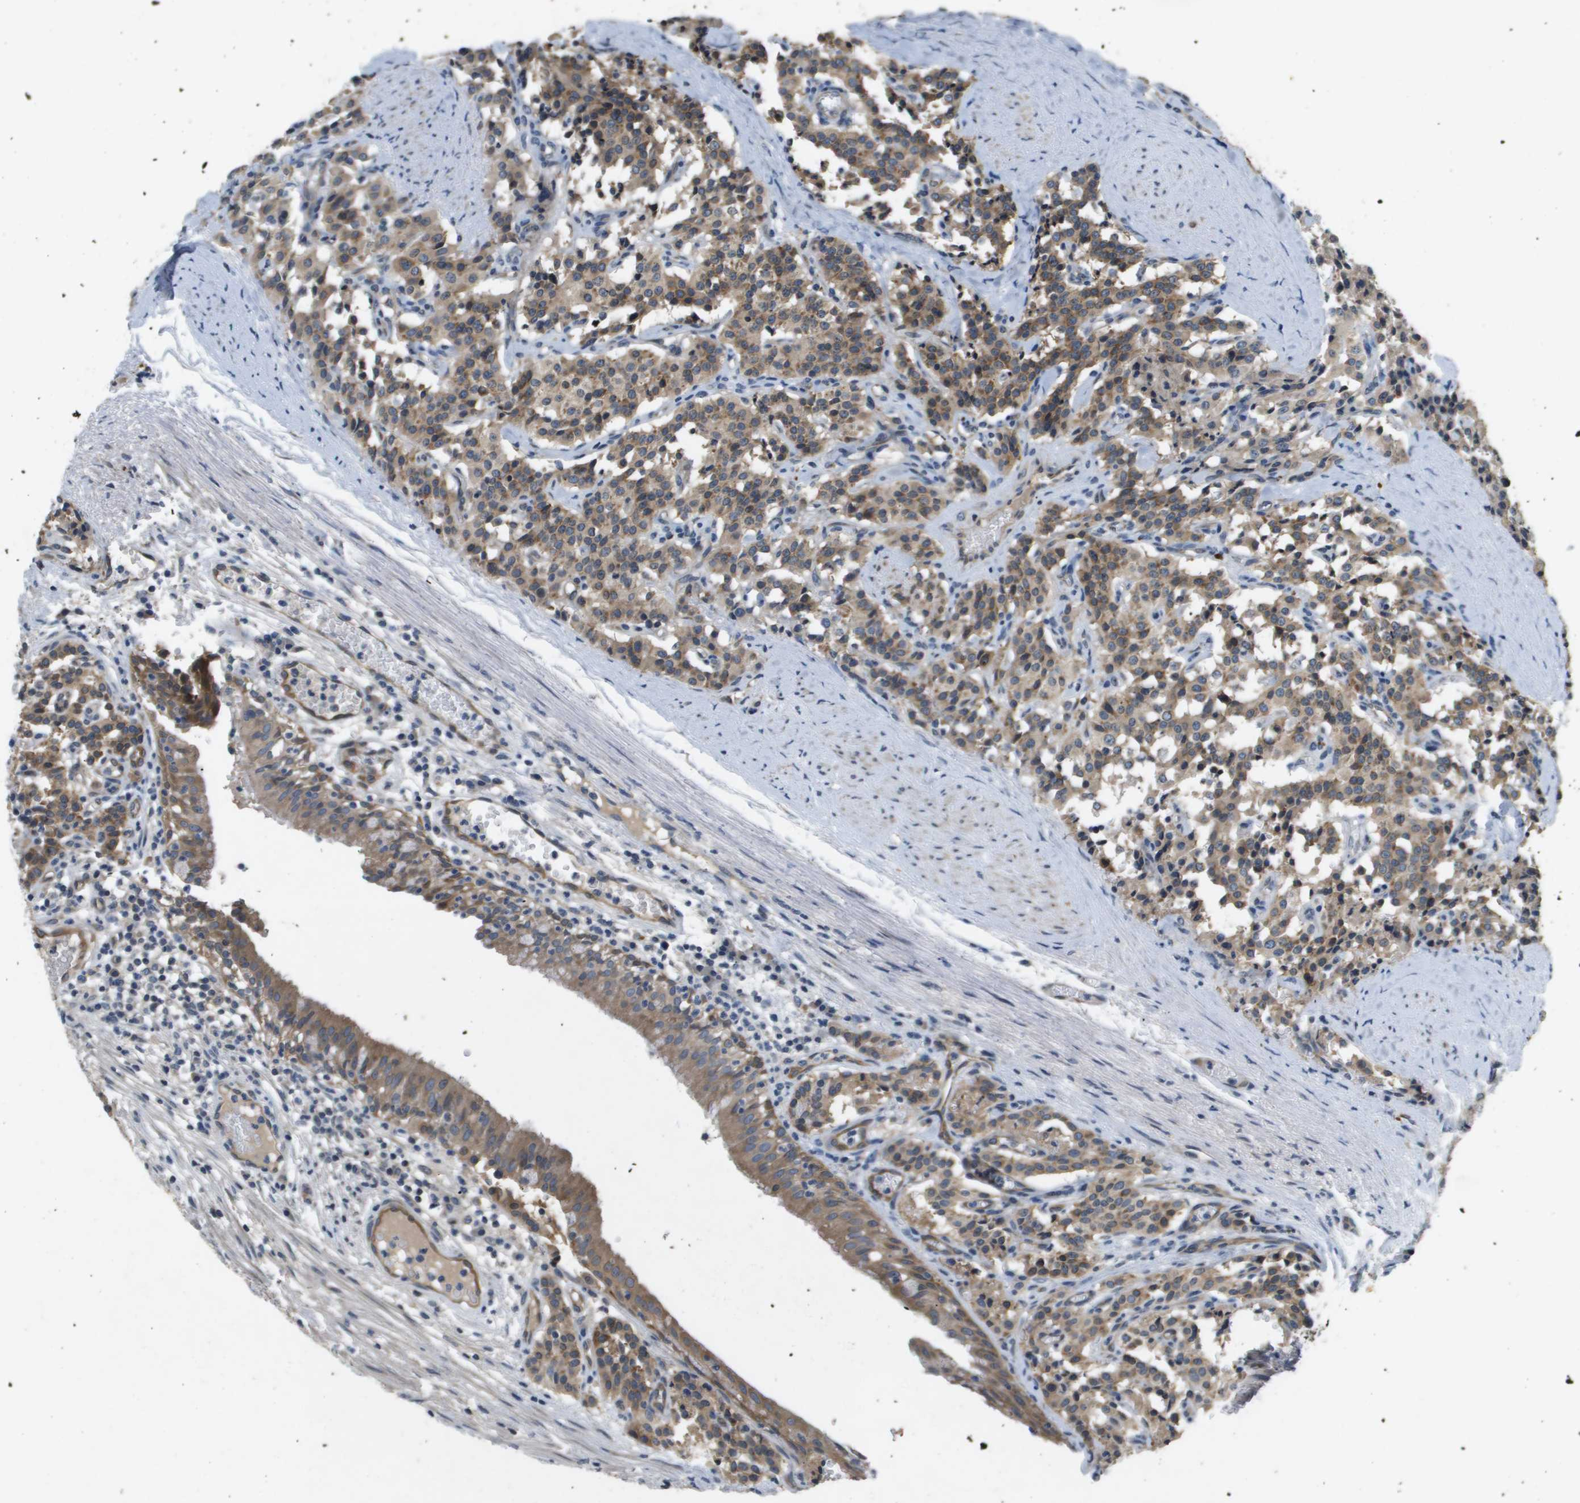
{"staining": {"intensity": "moderate", "quantity": "25%-75%", "location": "cytoplasmic/membranous"}, "tissue": "carcinoid", "cell_type": "Tumor cells", "image_type": "cancer", "snomed": [{"axis": "morphology", "description": "Carcinoid, malignant, NOS"}, {"axis": "topography", "description": "Lung"}], "caption": "Protein staining reveals moderate cytoplasmic/membranous positivity in about 25%-75% of tumor cells in carcinoid (malignant).", "gene": "PGAP3", "patient": {"sex": "male", "age": 30}}